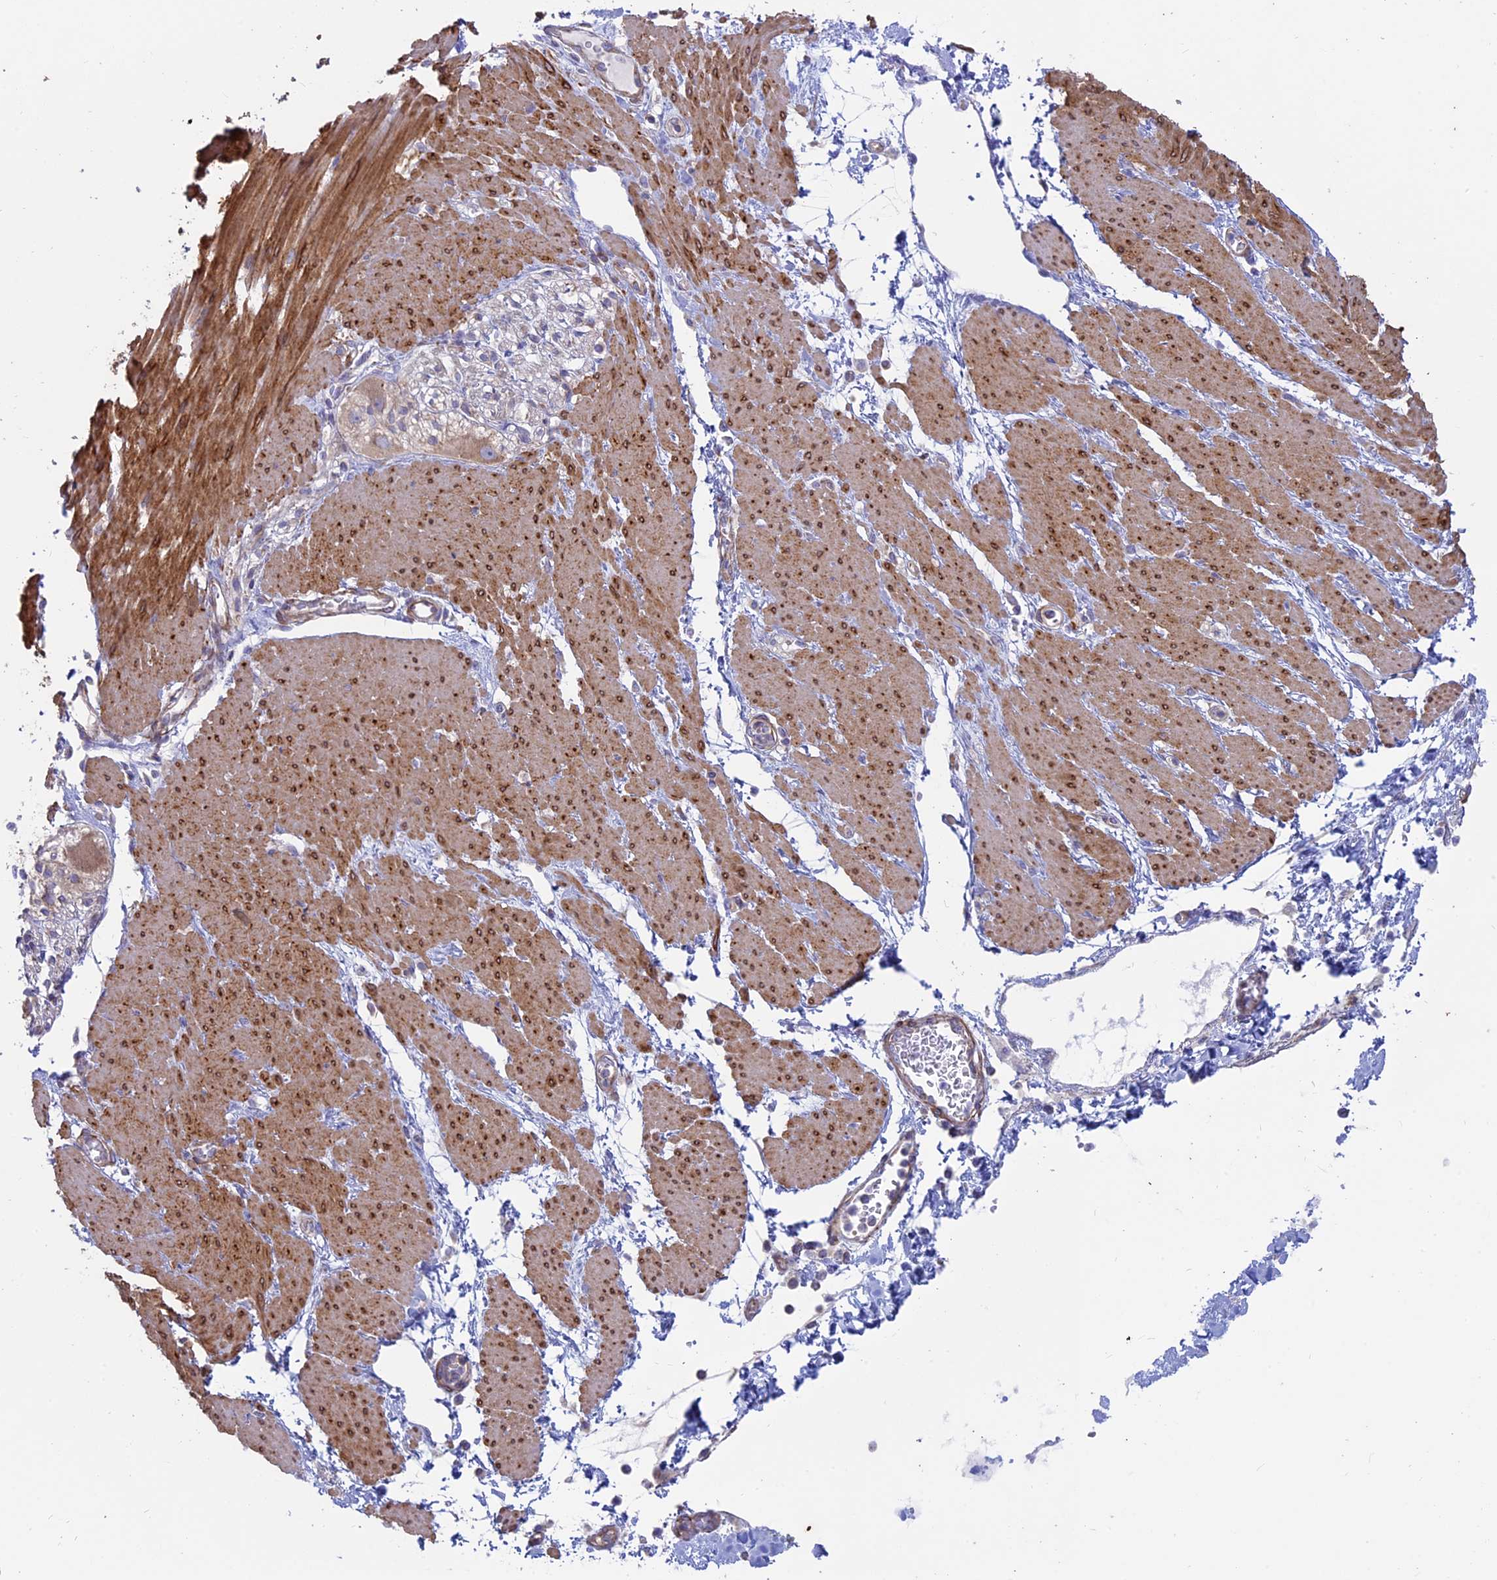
{"staining": {"intensity": "negative", "quantity": "none", "location": "none"}, "tissue": "adipose tissue", "cell_type": "Adipocytes", "image_type": "normal", "snomed": [{"axis": "morphology", "description": "Normal tissue, NOS"}, {"axis": "morphology", "description": "Adenocarcinoma, NOS"}, {"axis": "topography", "description": "Duodenum"}, {"axis": "topography", "description": "Peripheral nerve tissue"}], "caption": "DAB immunohistochemical staining of benign human adipose tissue shows no significant staining in adipocytes.", "gene": "MYO5B", "patient": {"sex": "female", "age": 60}}